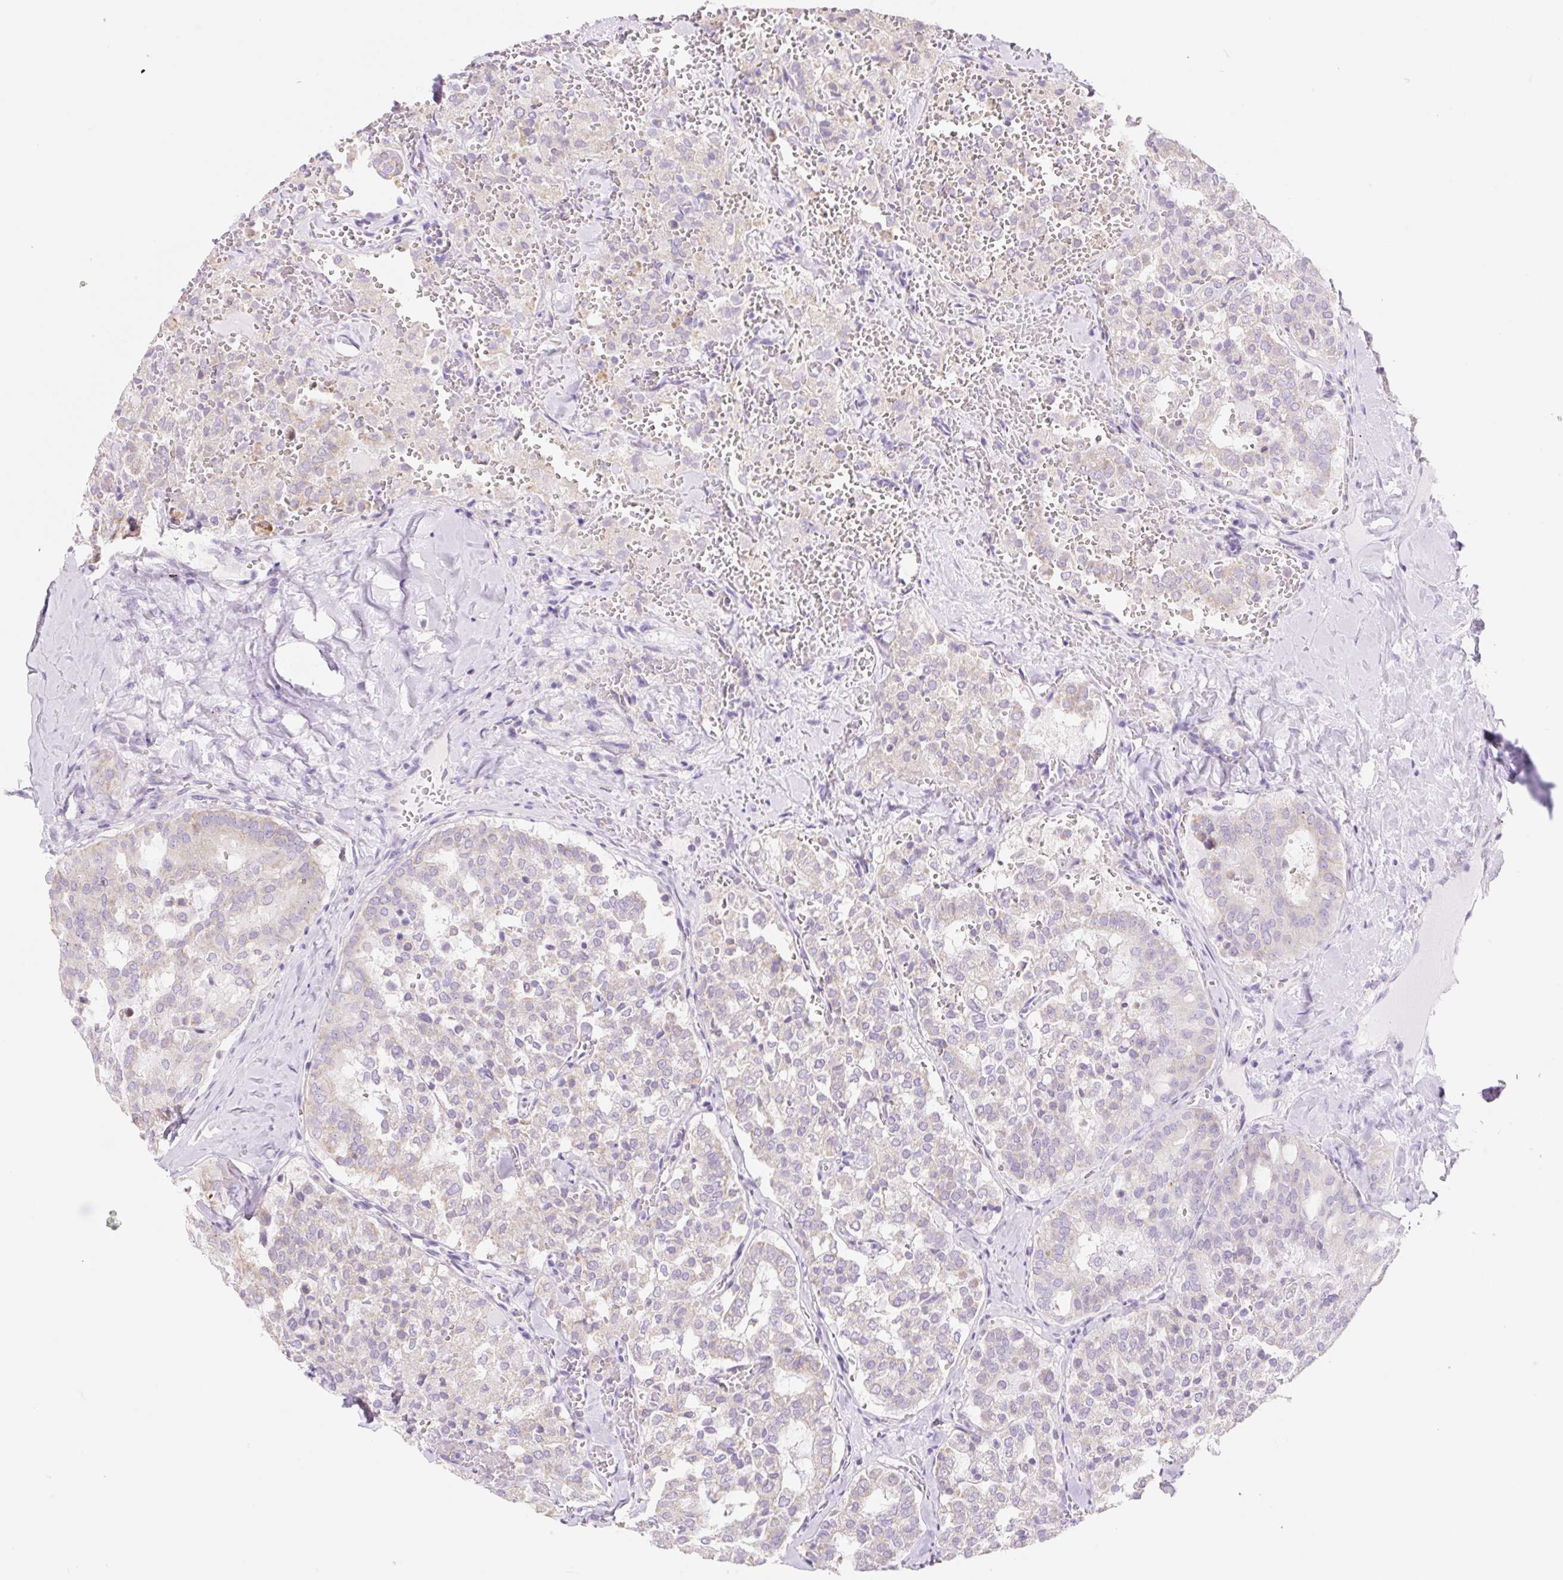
{"staining": {"intensity": "weak", "quantity": "<25%", "location": "cytoplasmic/membranous"}, "tissue": "thyroid cancer", "cell_type": "Tumor cells", "image_type": "cancer", "snomed": [{"axis": "morphology", "description": "Follicular adenoma carcinoma, NOS"}, {"axis": "topography", "description": "Thyroid gland"}], "caption": "This is an immunohistochemistry (IHC) histopathology image of human thyroid cancer (follicular adenoma carcinoma). There is no positivity in tumor cells.", "gene": "CLEC3A", "patient": {"sex": "male", "age": 75}}